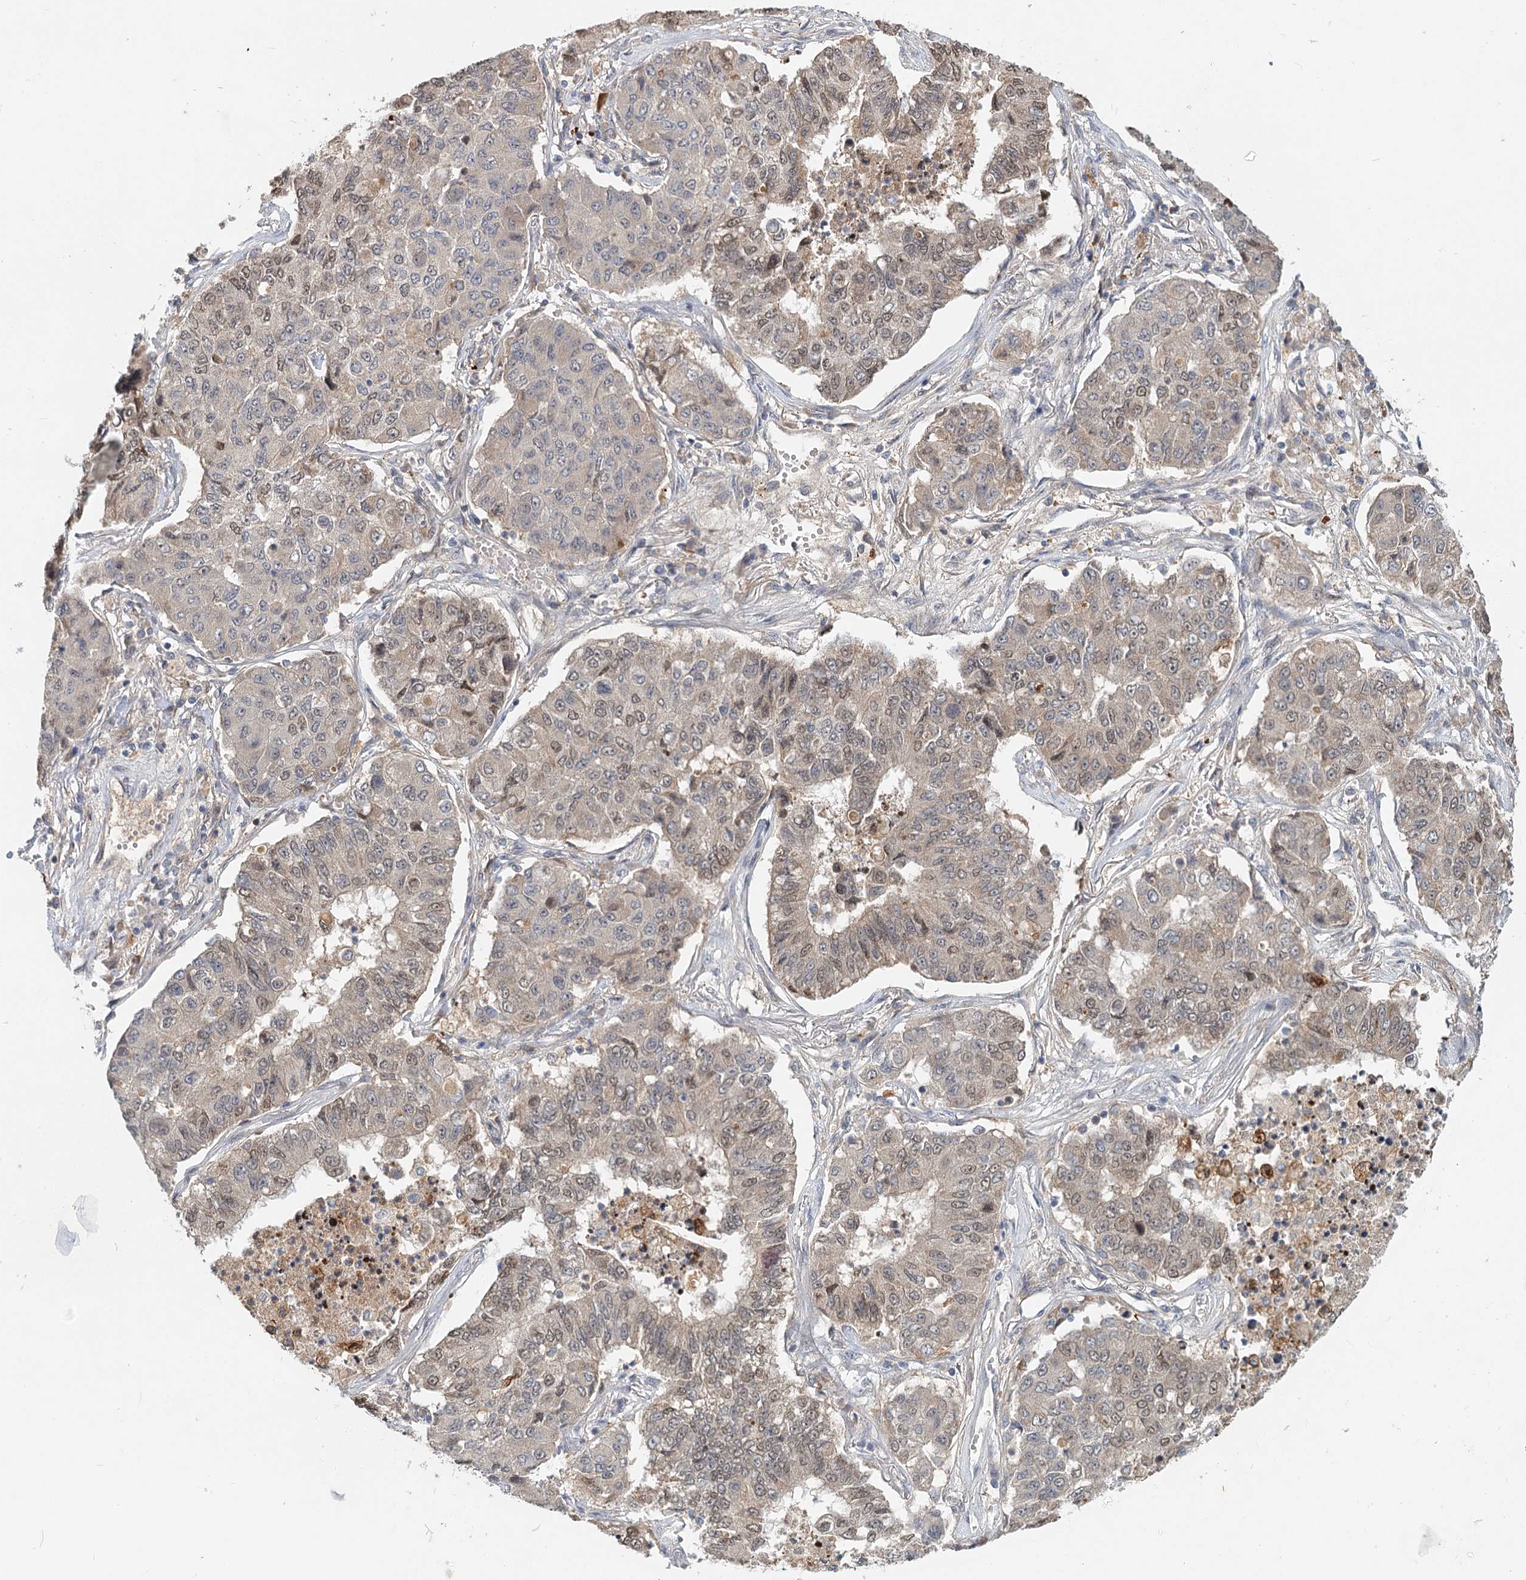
{"staining": {"intensity": "weak", "quantity": "25%-75%", "location": "cytoplasmic/membranous,nuclear"}, "tissue": "lung cancer", "cell_type": "Tumor cells", "image_type": "cancer", "snomed": [{"axis": "morphology", "description": "Squamous cell carcinoma, NOS"}, {"axis": "topography", "description": "Lung"}], "caption": "Immunohistochemistry of lung squamous cell carcinoma shows low levels of weak cytoplasmic/membranous and nuclear expression in approximately 25%-75% of tumor cells. (Stains: DAB (3,3'-diaminobenzidine) in brown, nuclei in blue, Microscopy: brightfield microscopy at high magnification).", "gene": "AP3B1", "patient": {"sex": "male", "age": 74}}